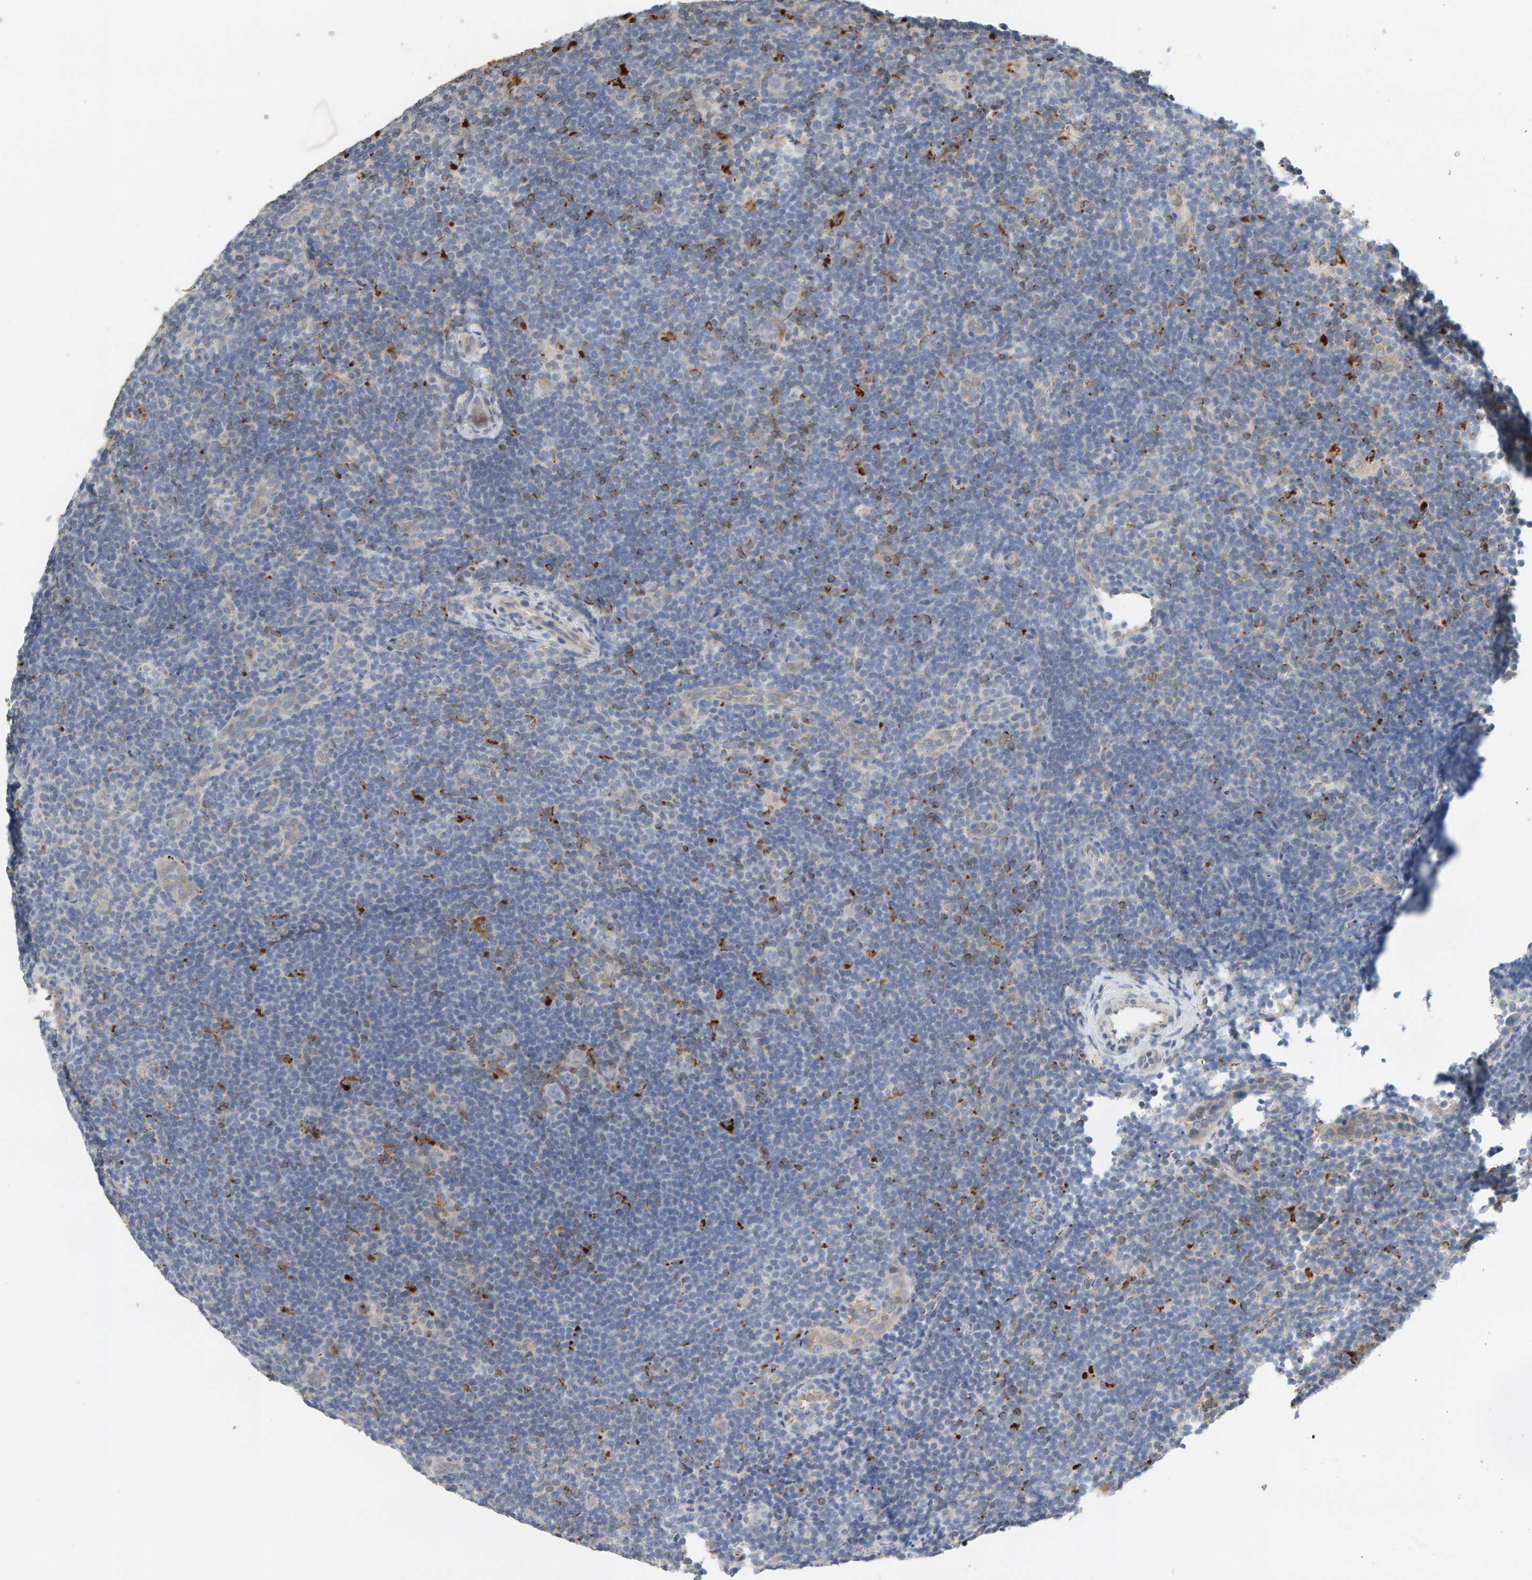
{"staining": {"intensity": "negative", "quantity": "none", "location": "none"}, "tissue": "lymphoma", "cell_type": "Tumor cells", "image_type": "cancer", "snomed": [{"axis": "morphology", "description": "Hodgkin's disease, NOS"}, {"axis": "topography", "description": "Lymph node"}], "caption": "Tumor cells are negative for brown protein staining in lymphoma.", "gene": "IPPK", "patient": {"sex": "female", "age": 57}}